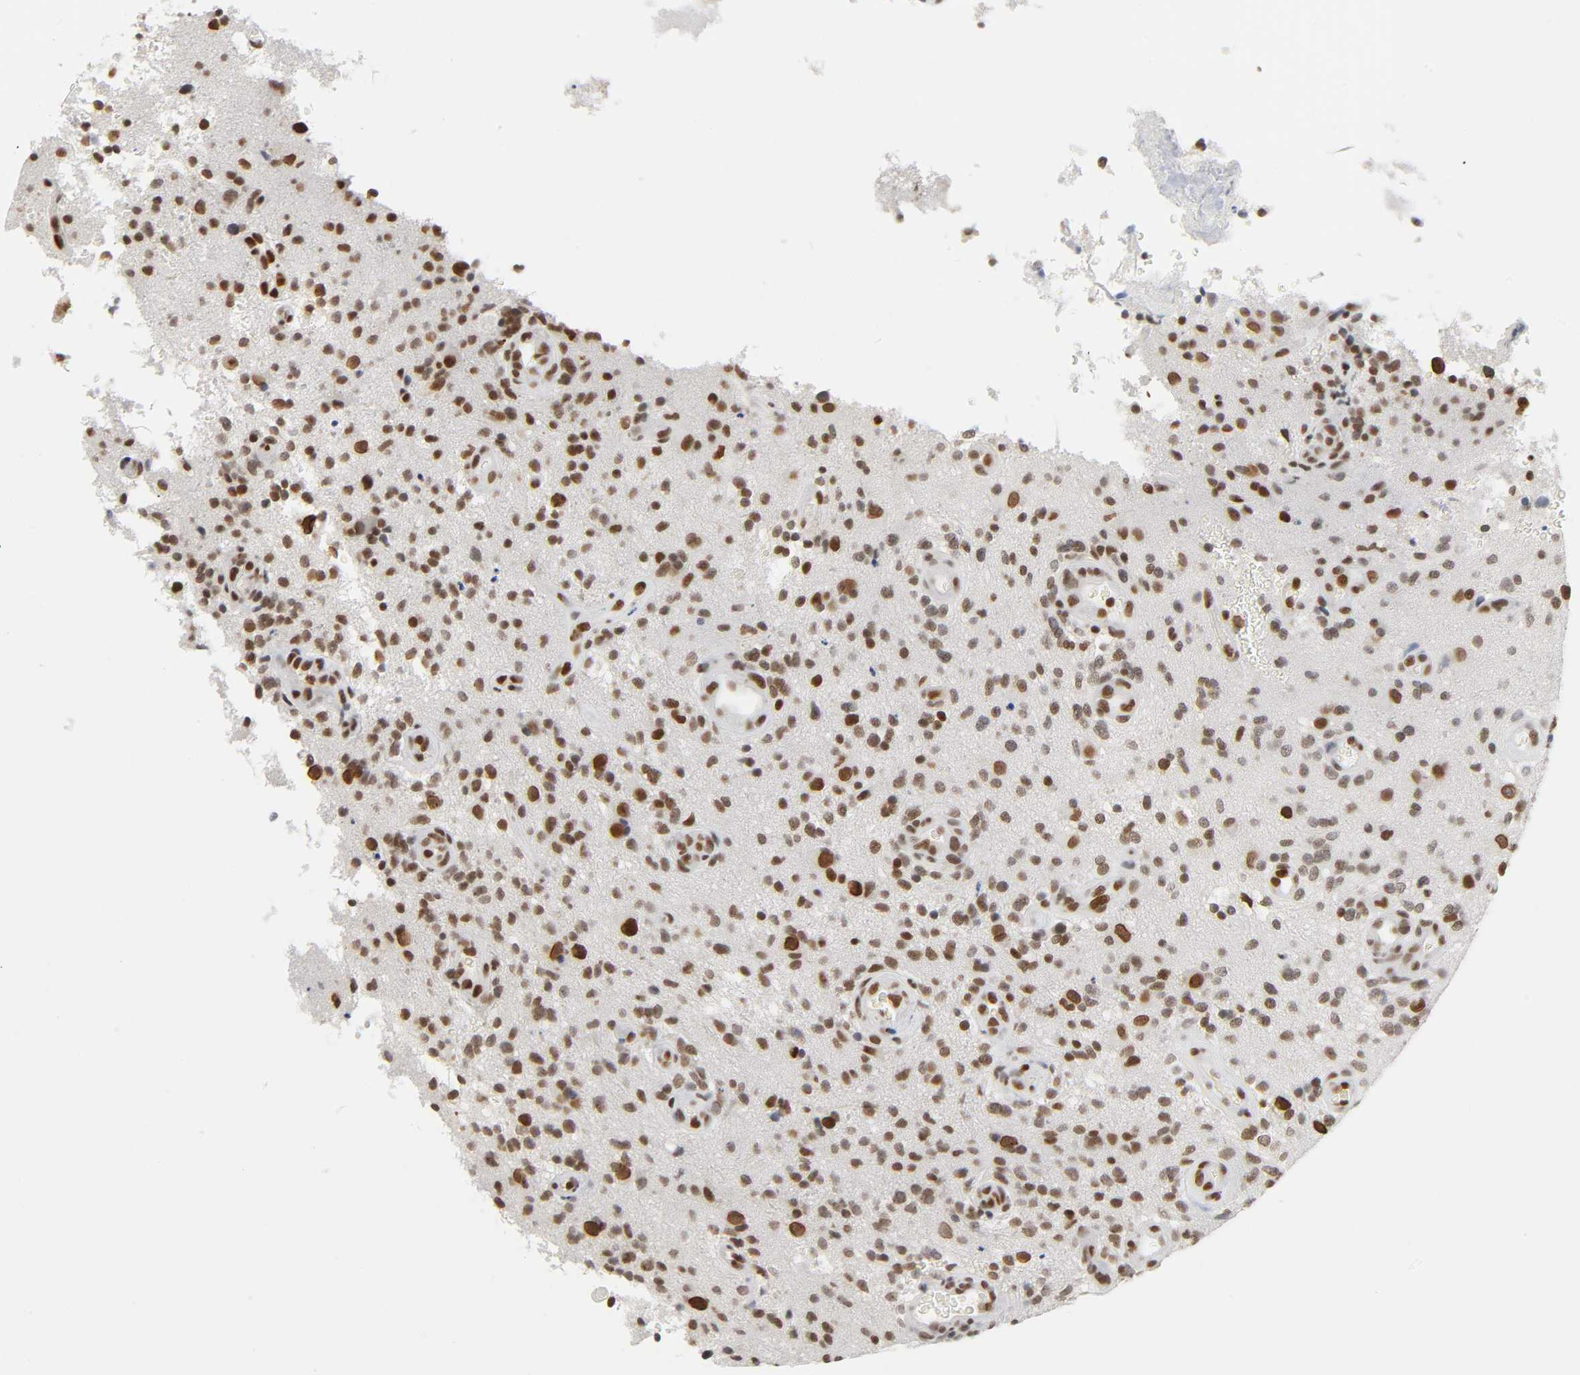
{"staining": {"intensity": "strong", "quantity": ">75%", "location": "nuclear"}, "tissue": "glioma", "cell_type": "Tumor cells", "image_type": "cancer", "snomed": [{"axis": "morphology", "description": "Normal tissue, NOS"}, {"axis": "morphology", "description": "Glioma, malignant, High grade"}, {"axis": "topography", "description": "Cerebral cortex"}], "caption": "This is a photomicrograph of IHC staining of malignant glioma (high-grade), which shows strong expression in the nuclear of tumor cells.", "gene": "SUMO1", "patient": {"sex": "male", "age": 75}}